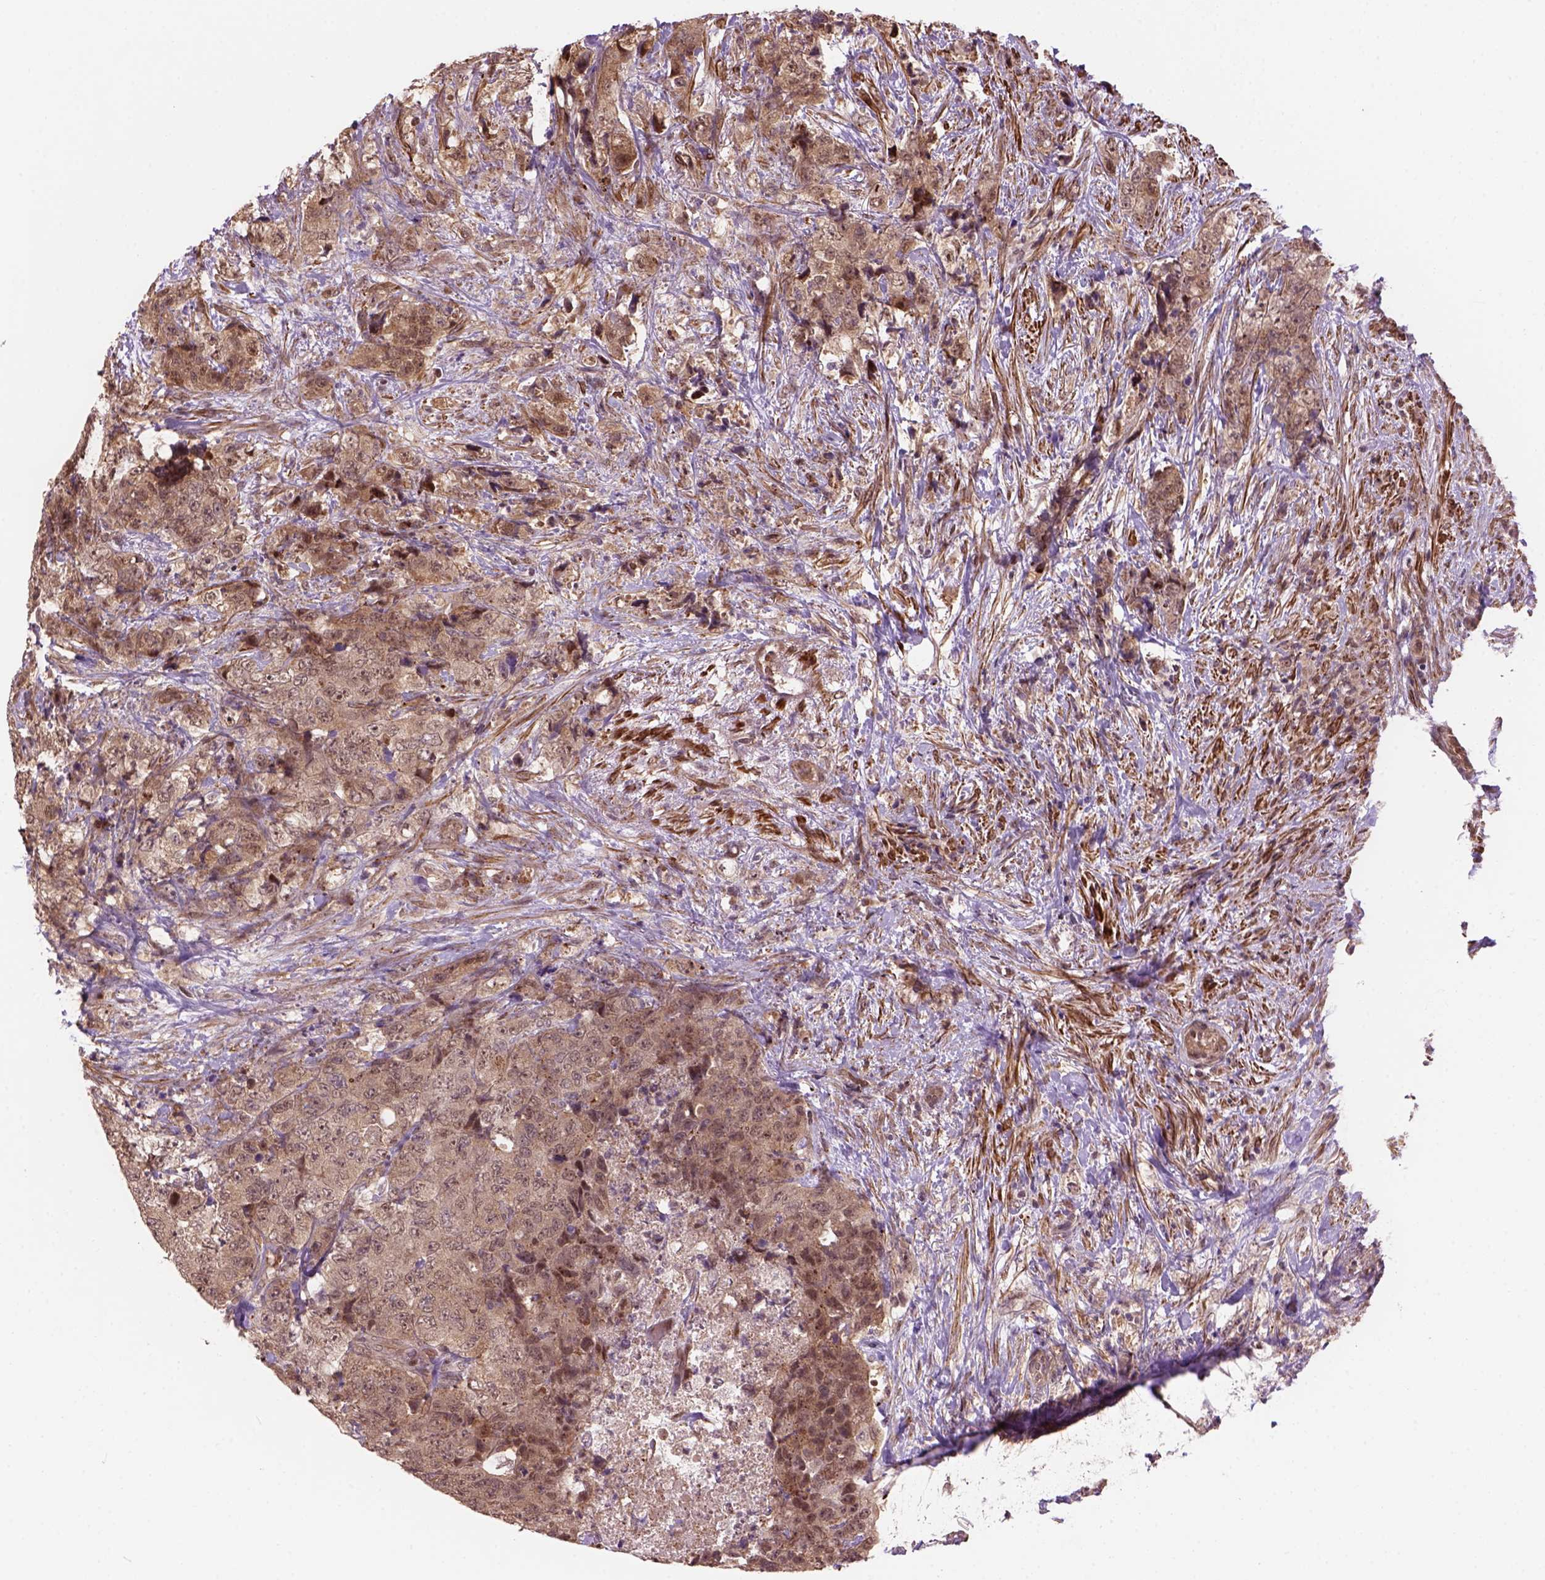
{"staining": {"intensity": "moderate", "quantity": "25%-75%", "location": "cytoplasmic/membranous,nuclear"}, "tissue": "urothelial cancer", "cell_type": "Tumor cells", "image_type": "cancer", "snomed": [{"axis": "morphology", "description": "Urothelial carcinoma, High grade"}, {"axis": "topography", "description": "Urinary bladder"}], "caption": "Tumor cells display medium levels of moderate cytoplasmic/membranous and nuclear staining in about 25%-75% of cells in human urothelial carcinoma (high-grade).", "gene": "PSMD11", "patient": {"sex": "female", "age": 78}}